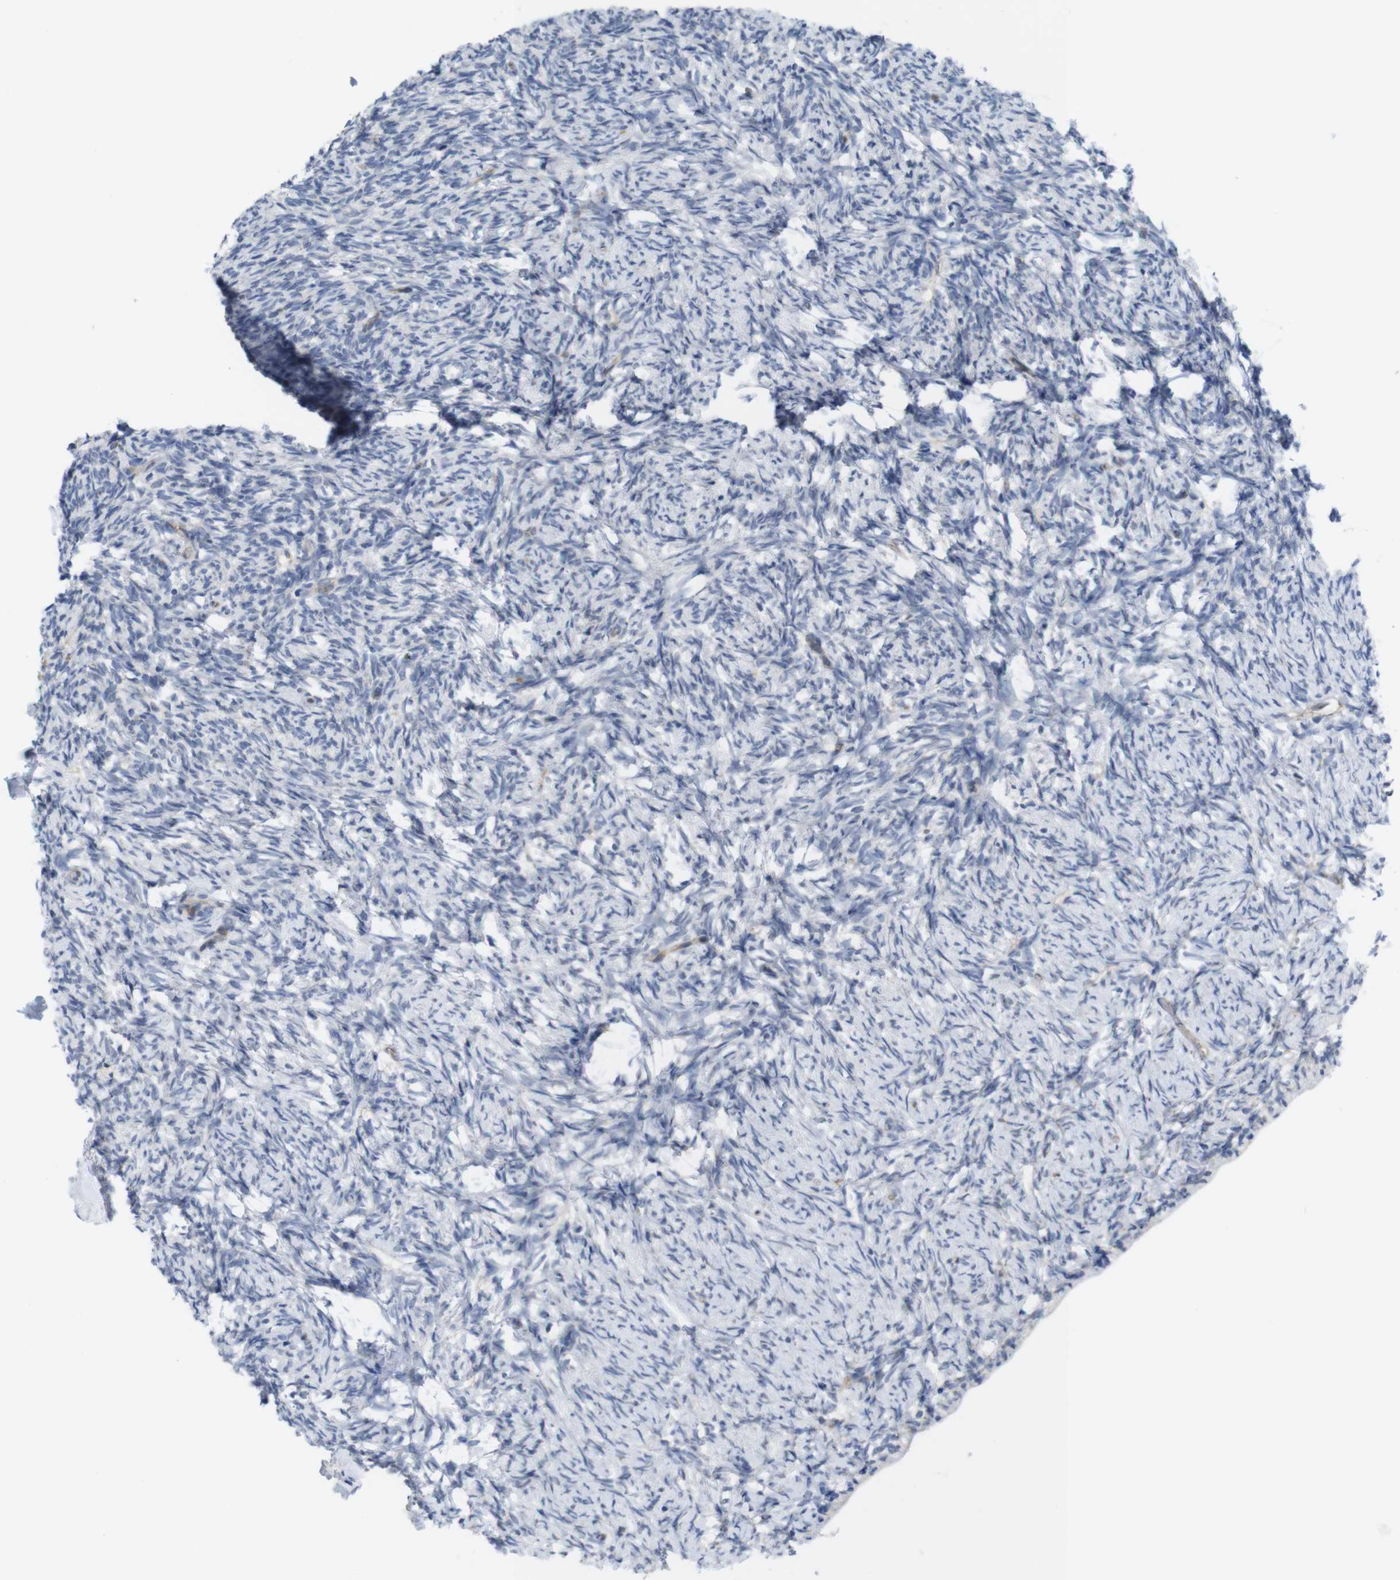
{"staining": {"intensity": "weak", "quantity": "<25%", "location": "cytoplasmic/membranous"}, "tissue": "ovary", "cell_type": "Ovarian stroma cells", "image_type": "normal", "snomed": [{"axis": "morphology", "description": "Normal tissue, NOS"}, {"axis": "topography", "description": "Ovary"}], "caption": "Ovary stained for a protein using immunohistochemistry demonstrates no positivity ovarian stroma cells.", "gene": "CCR6", "patient": {"sex": "female", "age": 60}}